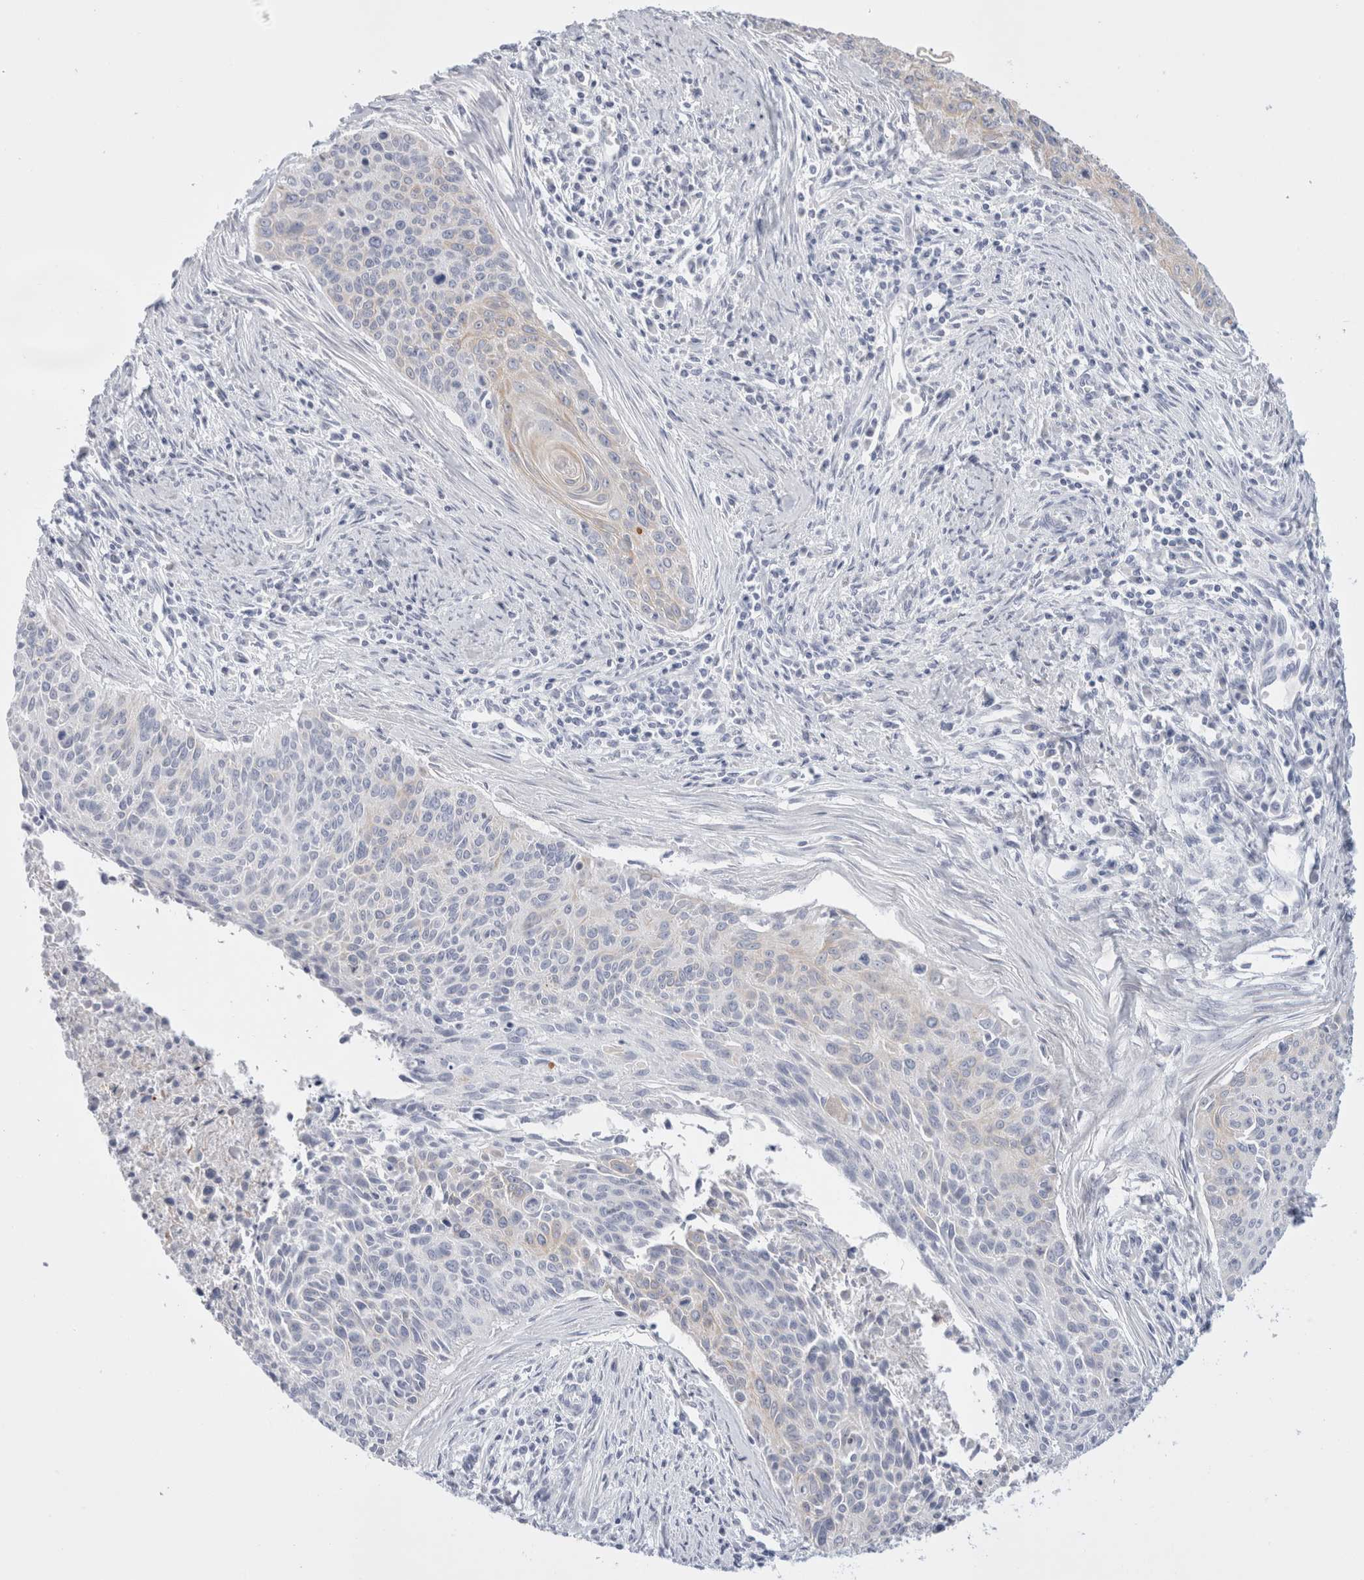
{"staining": {"intensity": "weak", "quantity": "<25%", "location": "cytoplasmic/membranous"}, "tissue": "cervical cancer", "cell_type": "Tumor cells", "image_type": "cancer", "snomed": [{"axis": "morphology", "description": "Squamous cell carcinoma, NOS"}, {"axis": "topography", "description": "Cervix"}], "caption": "The histopathology image reveals no staining of tumor cells in cervical cancer.", "gene": "MUC15", "patient": {"sex": "female", "age": 55}}